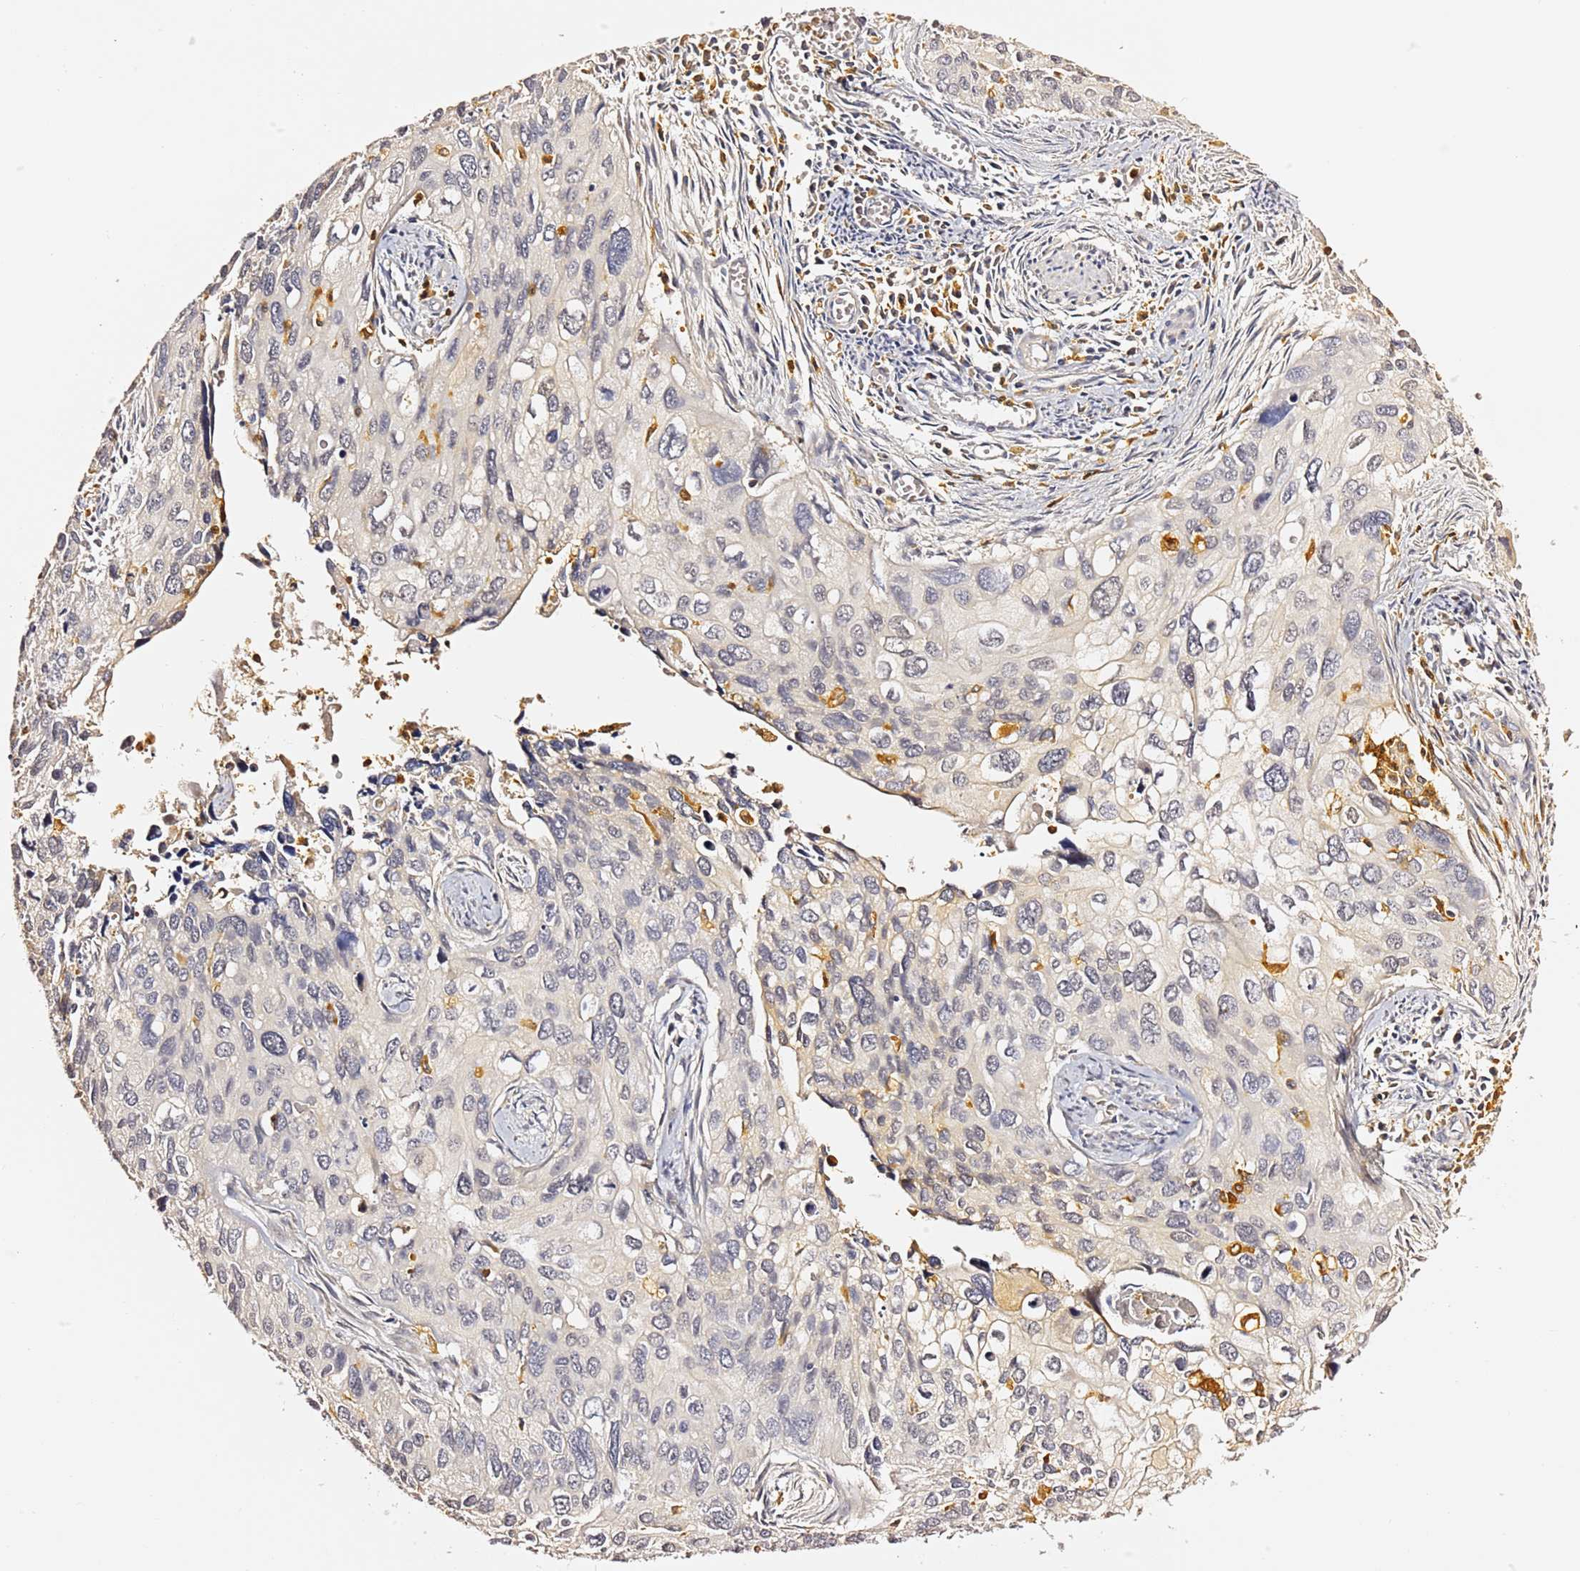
{"staining": {"intensity": "negative", "quantity": "none", "location": "none"}, "tissue": "cervical cancer", "cell_type": "Tumor cells", "image_type": "cancer", "snomed": [{"axis": "morphology", "description": "Squamous cell carcinoma, NOS"}, {"axis": "topography", "description": "Cervix"}], "caption": "There is no significant staining in tumor cells of squamous cell carcinoma (cervical).", "gene": "IL4I1", "patient": {"sex": "female", "age": 55}}